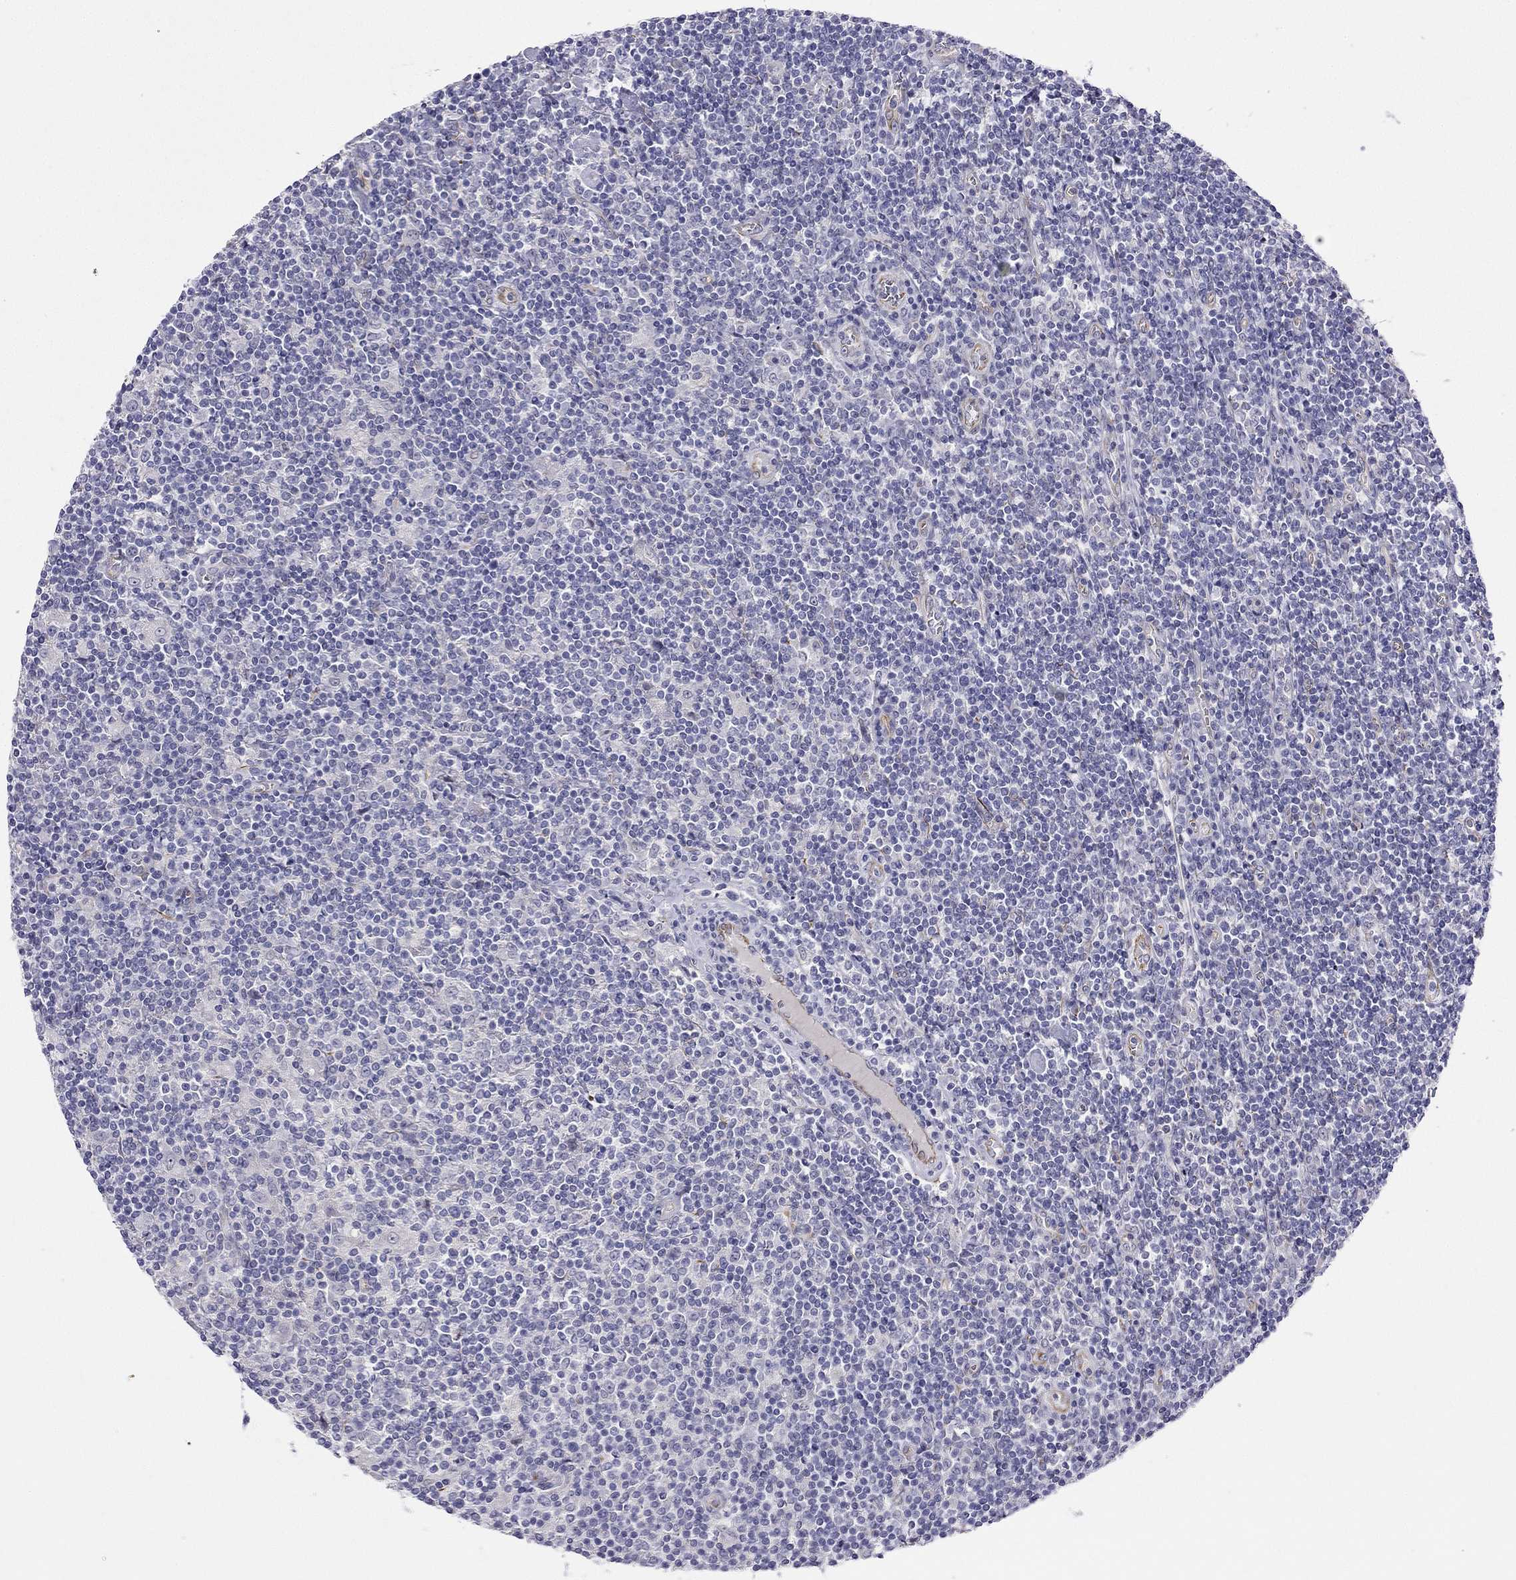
{"staining": {"intensity": "negative", "quantity": "none", "location": "none"}, "tissue": "lymphoma", "cell_type": "Tumor cells", "image_type": "cancer", "snomed": [{"axis": "morphology", "description": "Hodgkin's disease, NOS"}, {"axis": "topography", "description": "Lymph node"}], "caption": "Hodgkin's disease was stained to show a protein in brown. There is no significant positivity in tumor cells.", "gene": "RTL1", "patient": {"sex": "male", "age": 40}}